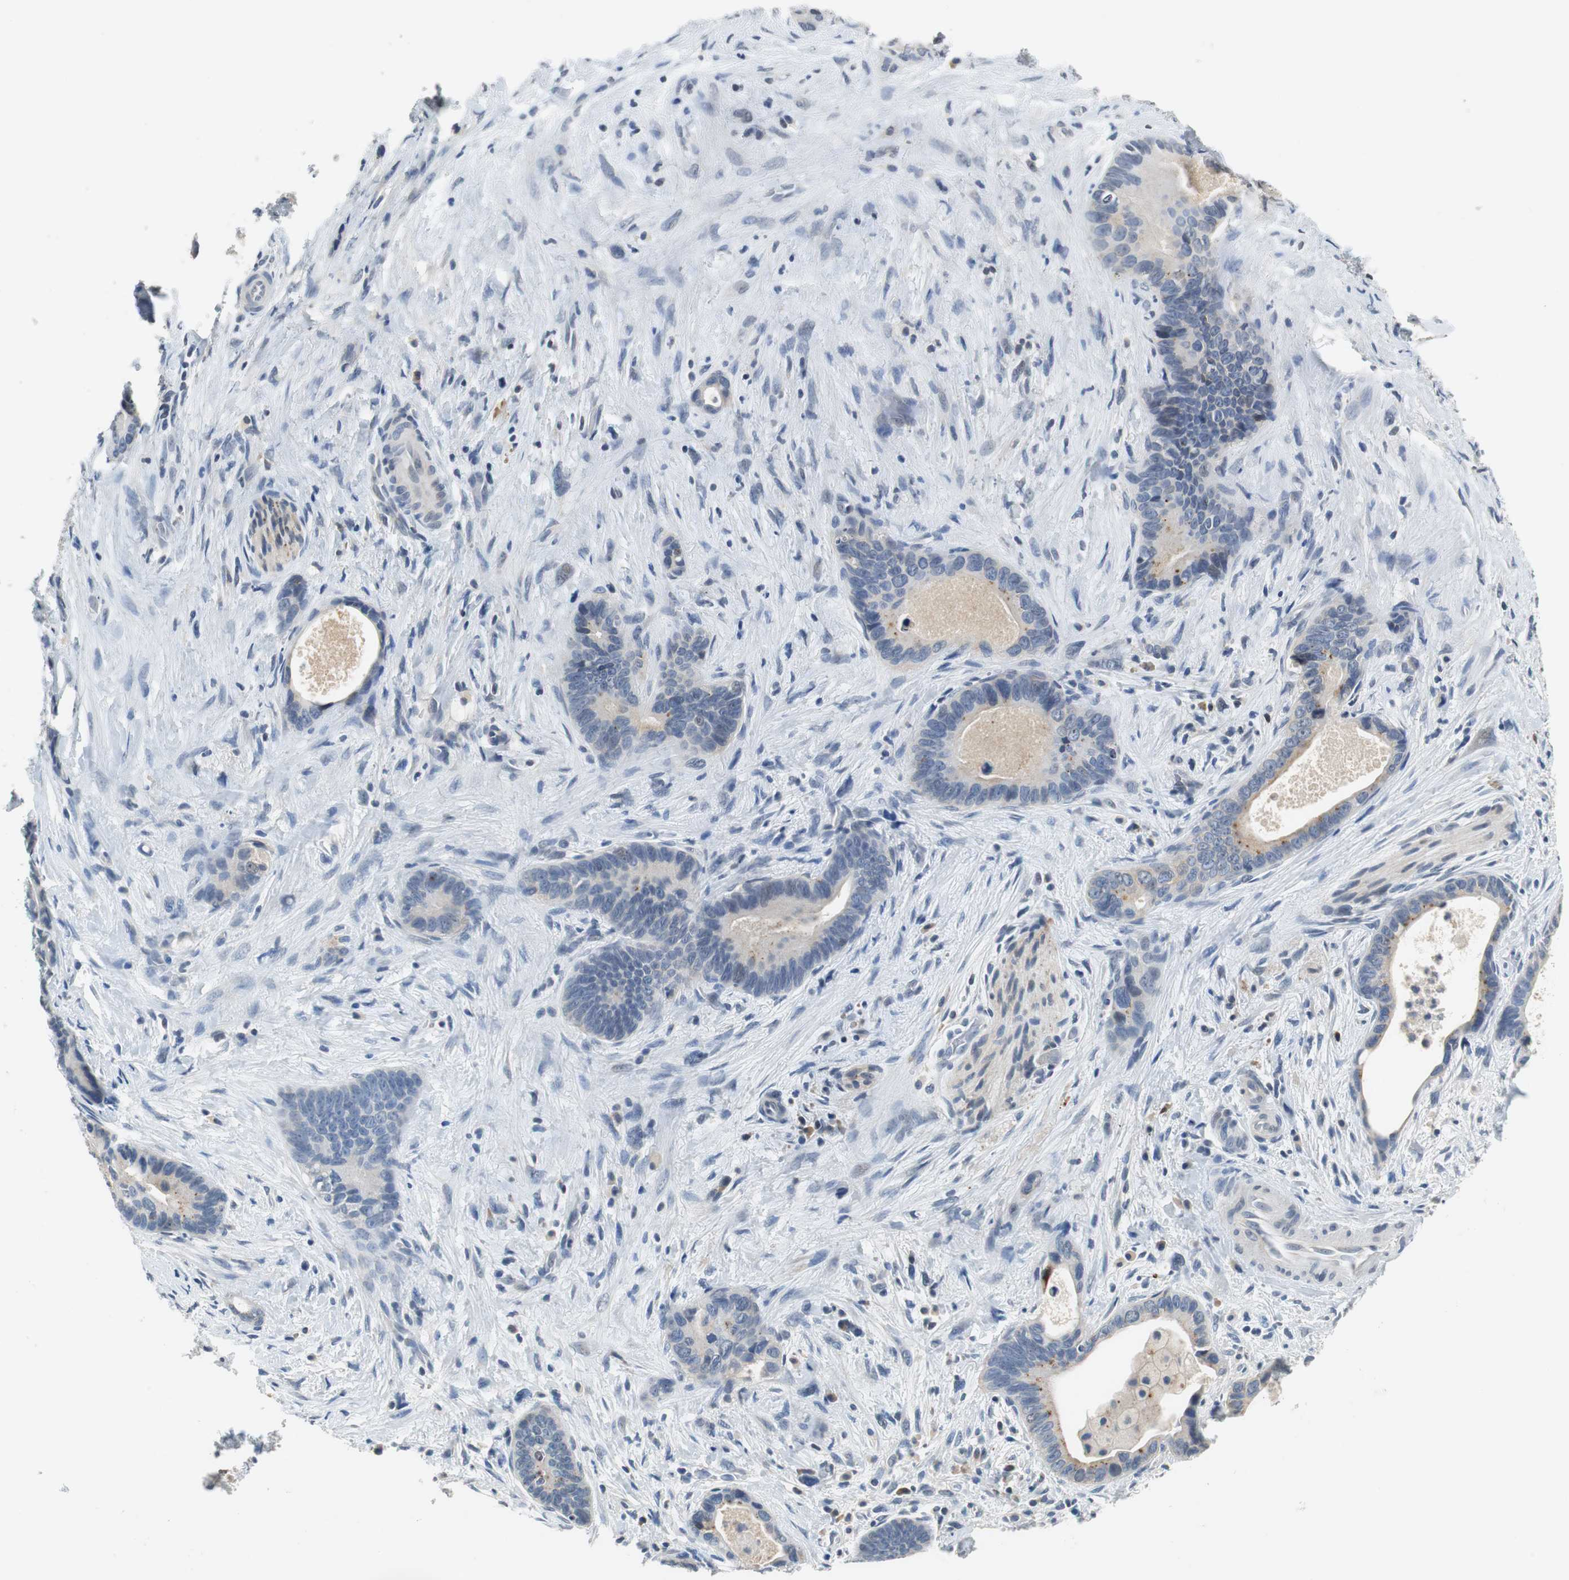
{"staining": {"intensity": "negative", "quantity": "none", "location": "none"}, "tissue": "liver cancer", "cell_type": "Tumor cells", "image_type": "cancer", "snomed": [{"axis": "morphology", "description": "Cholangiocarcinoma"}, {"axis": "topography", "description": "Liver"}], "caption": "Tumor cells show no significant staining in cholangiocarcinoma (liver).", "gene": "GLCCI1", "patient": {"sex": "female", "age": 55}}